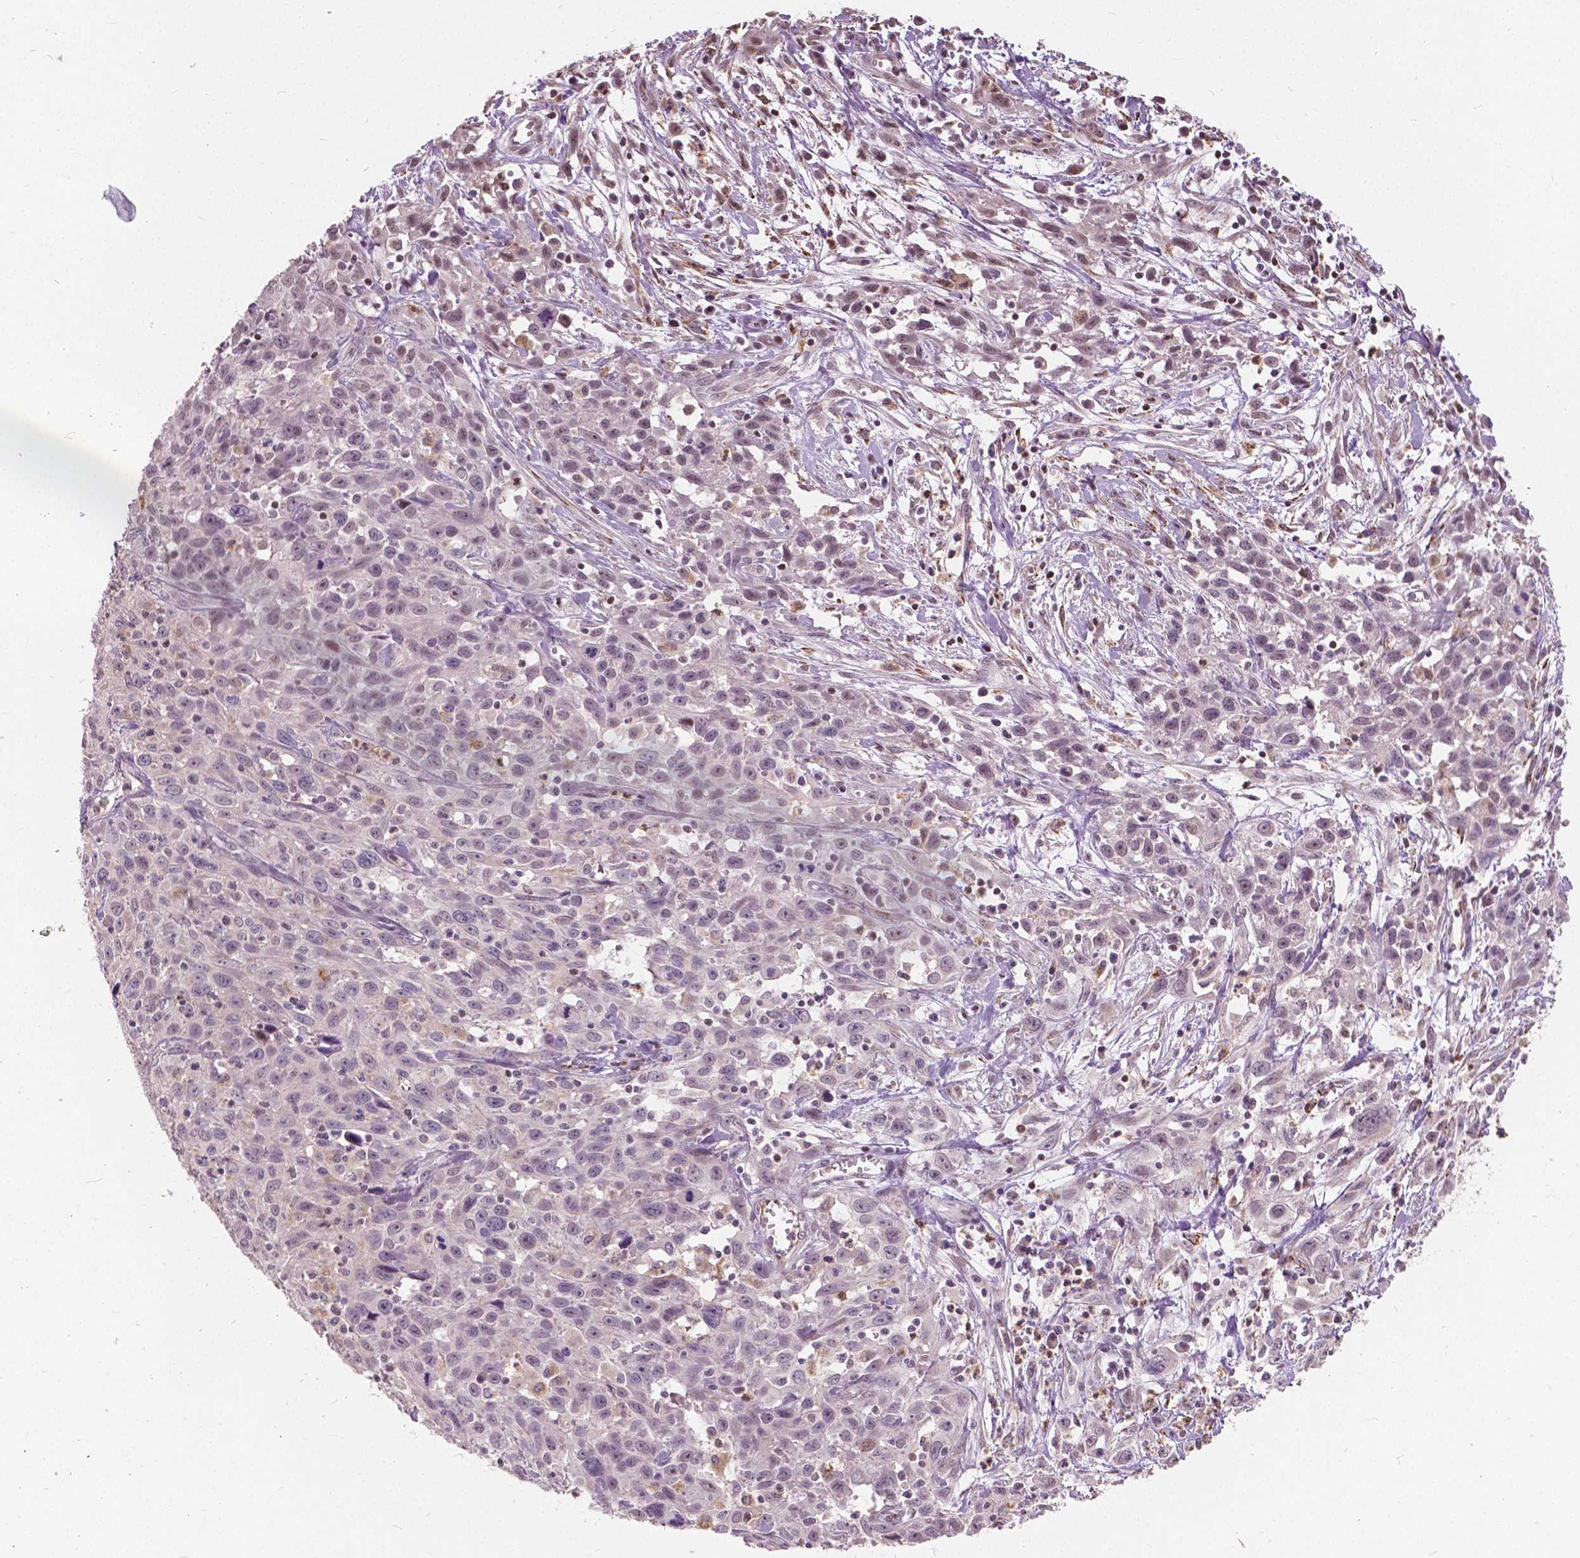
{"staining": {"intensity": "weak", "quantity": "<25%", "location": "nuclear"}, "tissue": "cervical cancer", "cell_type": "Tumor cells", "image_type": "cancer", "snomed": [{"axis": "morphology", "description": "Squamous cell carcinoma, NOS"}, {"axis": "topography", "description": "Cervix"}], "caption": "High magnification brightfield microscopy of cervical cancer (squamous cell carcinoma) stained with DAB (3,3'-diaminobenzidine) (brown) and counterstained with hematoxylin (blue): tumor cells show no significant staining.", "gene": "DLX6", "patient": {"sex": "female", "age": 38}}